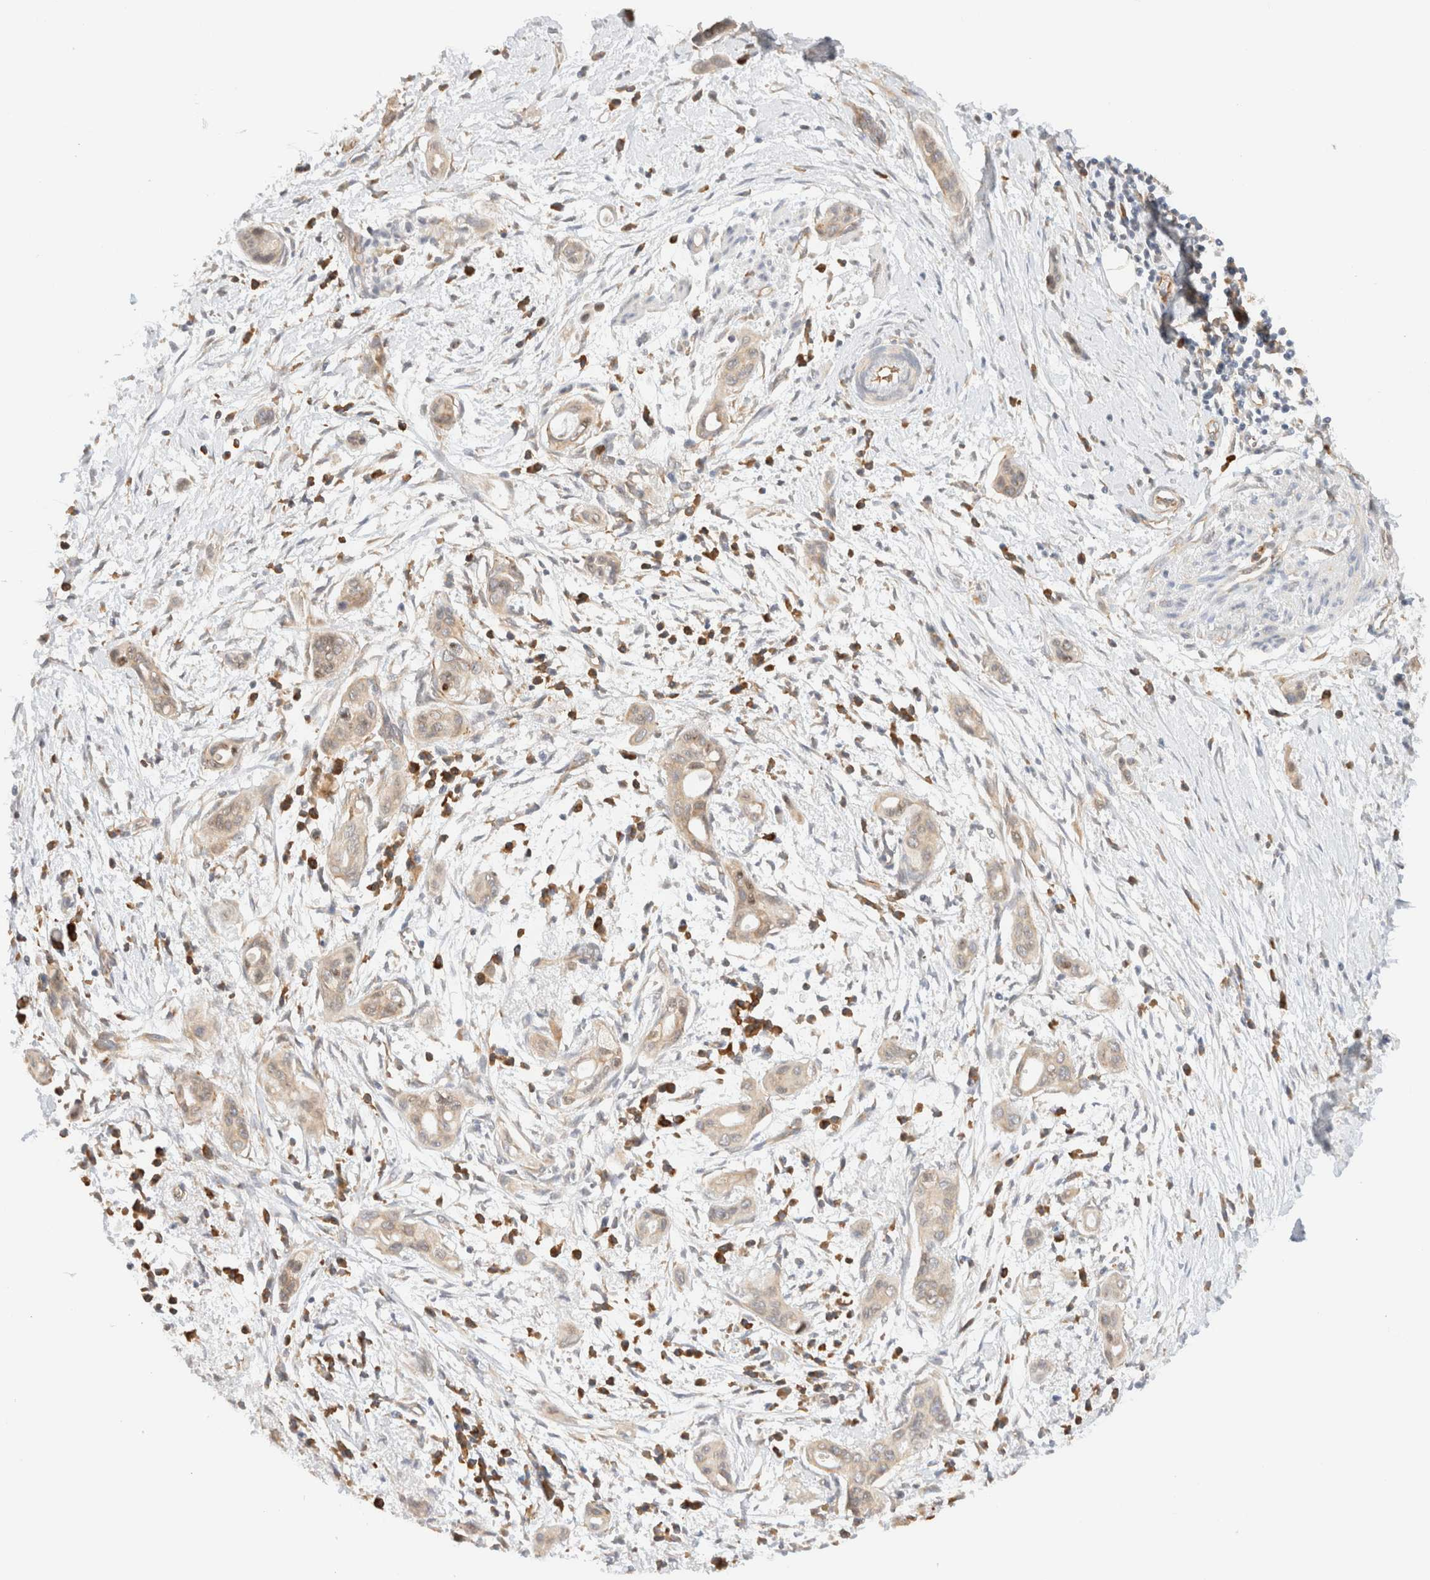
{"staining": {"intensity": "weak", "quantity": "25%-75%", "location": "cytoplasmic/membranous"}, "tissue": "pancreatic cancer", "cell_type": "Tumor cells", "image_type": "cancer", "snomed": [{"axis": "morphology", "description": "Adenocarcinoma, NOS"}, {"axis": "topography", "description": "Pancreas"}], "caption": "Immunohistochemical staining of adenocarcinoma (pancreatic) demonstrates low levels of weak cytoplasmic/membranous expression in about 25%-75% of tumor cells.", "gene": "SYVN1", "patient": {"sex": "male", "age": 59}}